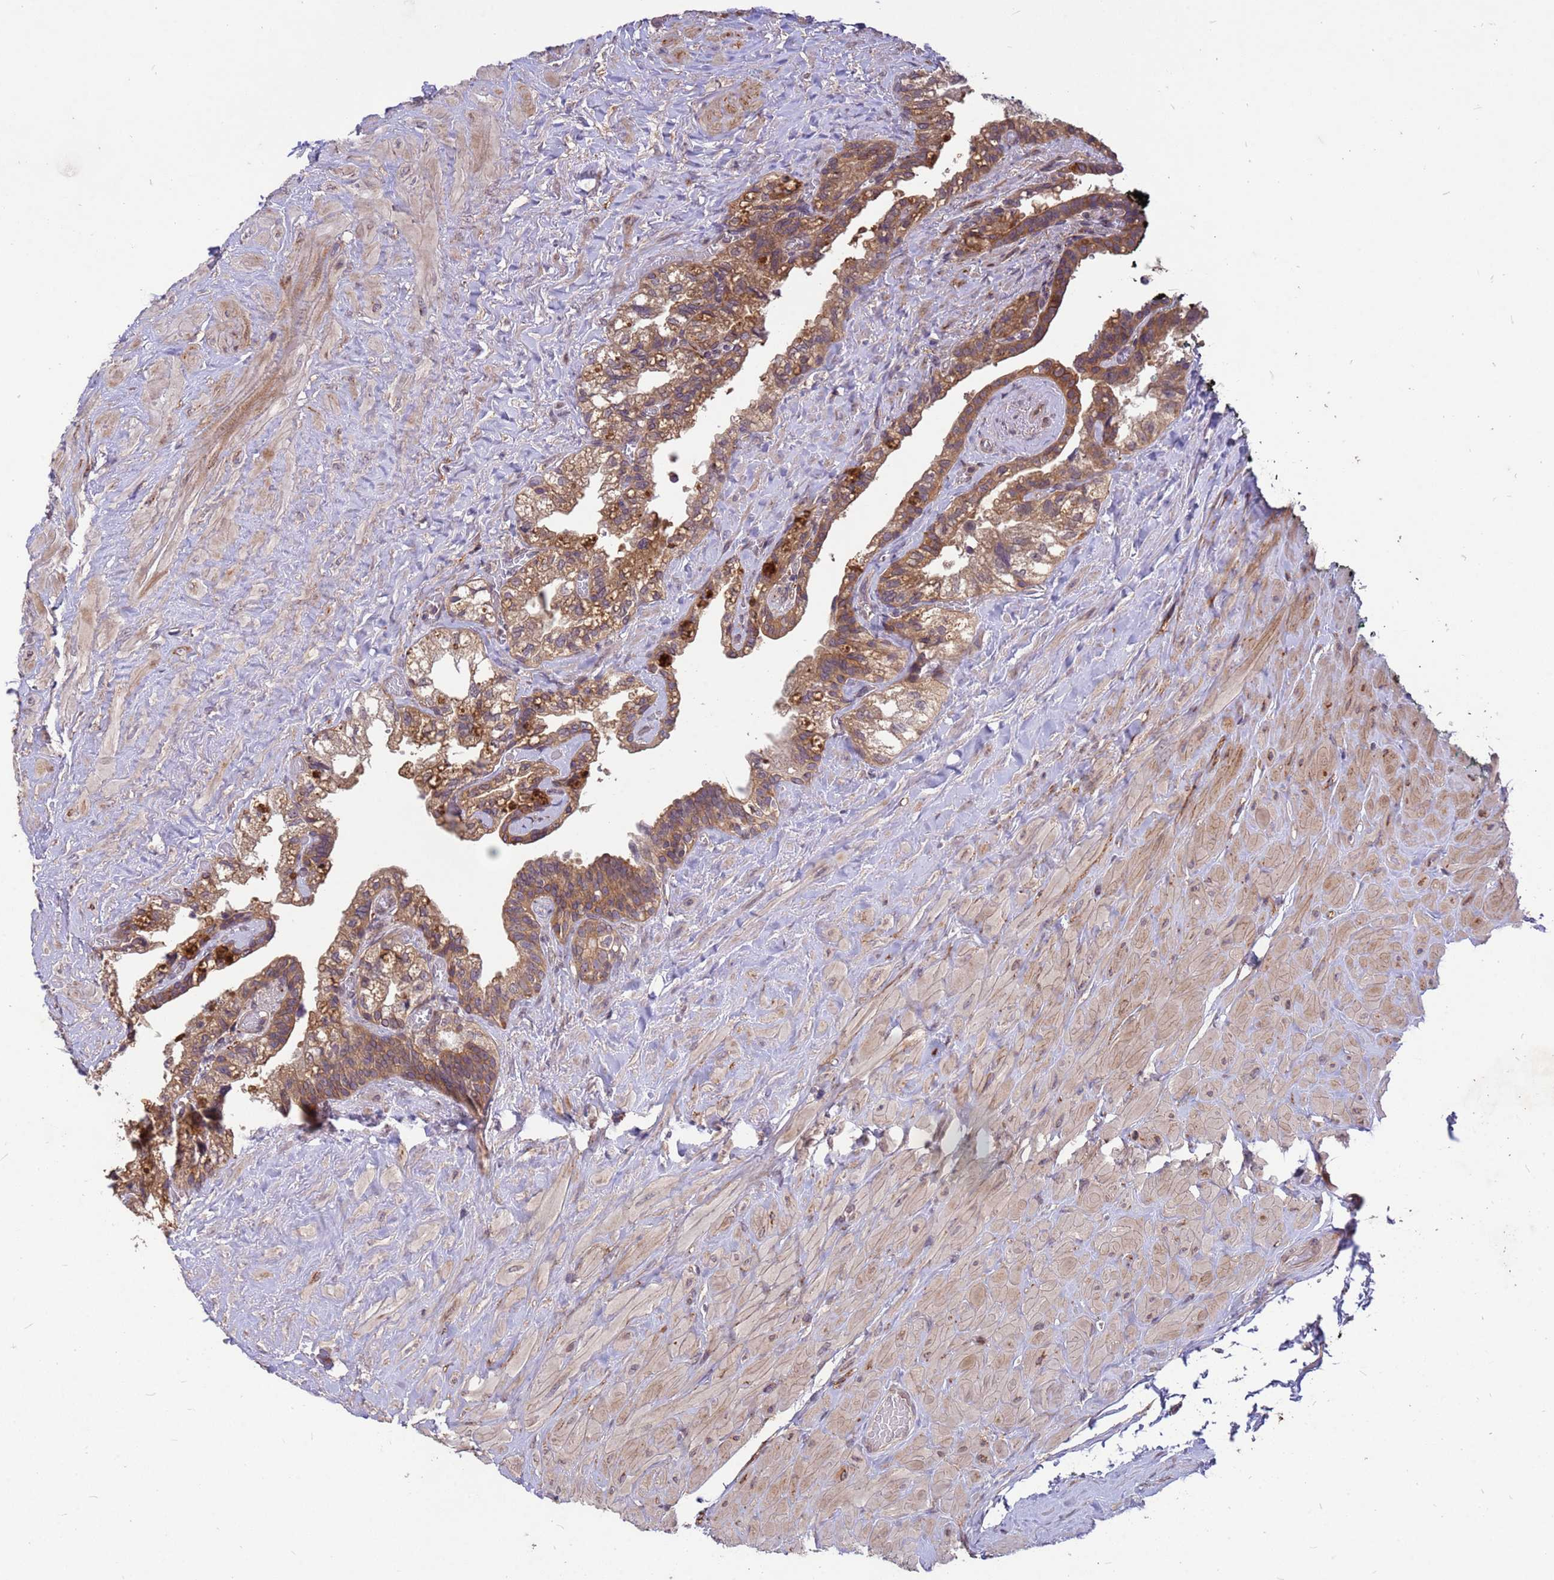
{"staining": {"intensity": "moderate", "quantity": ">75%", "location": "cytoplasmic/membranous"}, "tissue": "seminal vesicle", "cell_type": "Glandular cells", "image_type": "normal", "snomed": [{"axis": "morphology", "description": "Normal tissue, NOS"}, {"axis": "topography", "description": "Seminal veicle"}, {"axis": "topography", "description": "Peripheral nerve tissue"}], "caption": "Immunohistochemistry (IHC) staining of normal seminal vesicle, which shows medium levels of moderate cytoplasmic/membranous positivity in about >75% of glandular cells indicating moderate cytoplasmic/membranous protein staining. The staining was performed using DAB (brown) for protein detection and nuclei were counterstained in hematoxylin (blue).", "gene": "PPP2CA", "patient": {"sex": "male", "age": 60}}